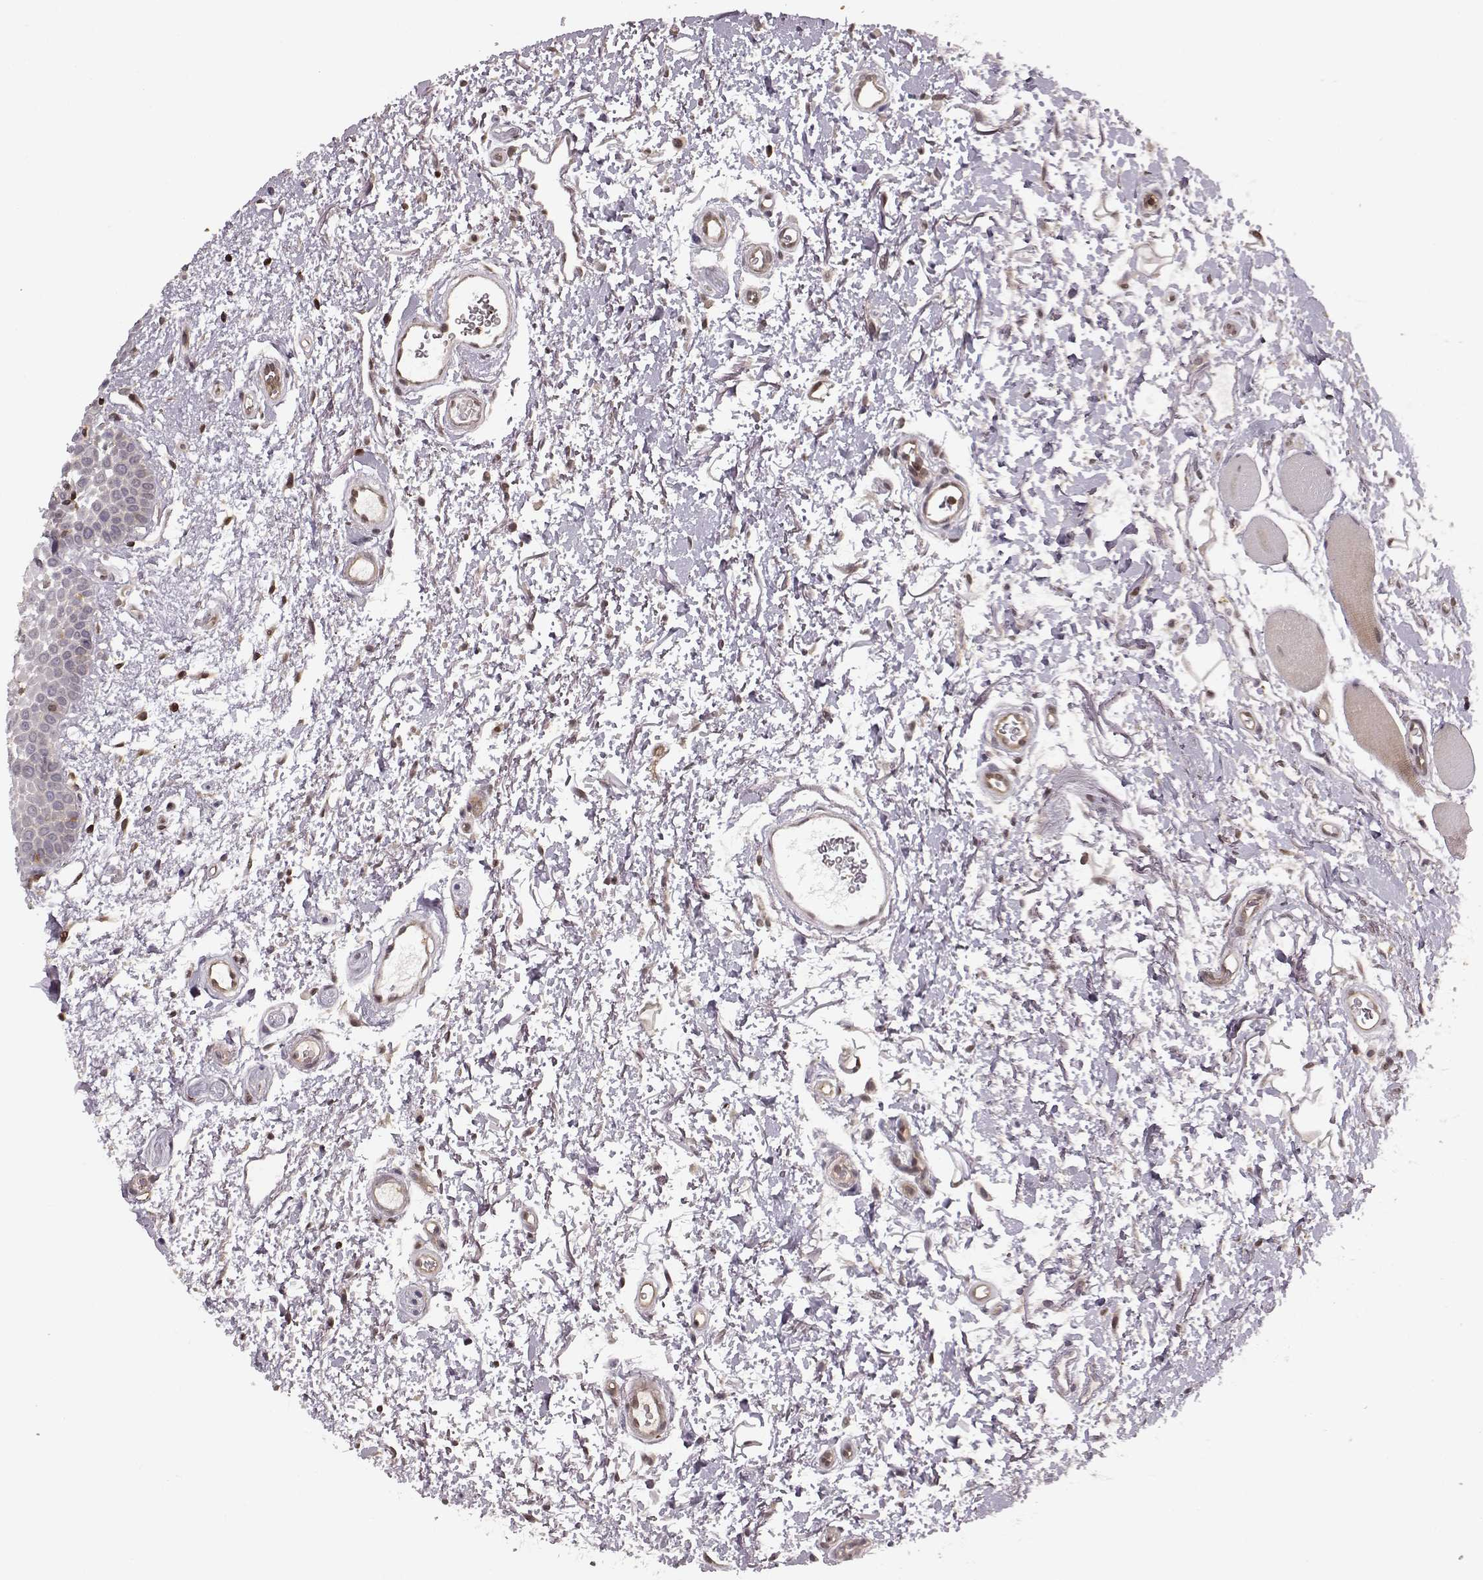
{"staining": {"intensity": "negative", "quantity": "none", "location": "none"}, "tissue": "oral mucosa", "cell_type": "Squamous epithelial cells", "image_type": "normal", "snomed": [{"axis": "morphology", "description": "Normal tissue, NOS"}, {"axis": "morphology", "description": "Squamous cell carcinoma, NOS"}, {"axis": "topography", "description": "Oral tissue"}, {"axis": "topography", "description": "Head-Neck"}], "caption": "Squamous epithelial cells show no significant positivity in benign oral mucosa. (Brightfield microscopy of DAB IHC at high magnification).", "gene": "MFSD1", "patient": {"sex": "female", "age": 75}}